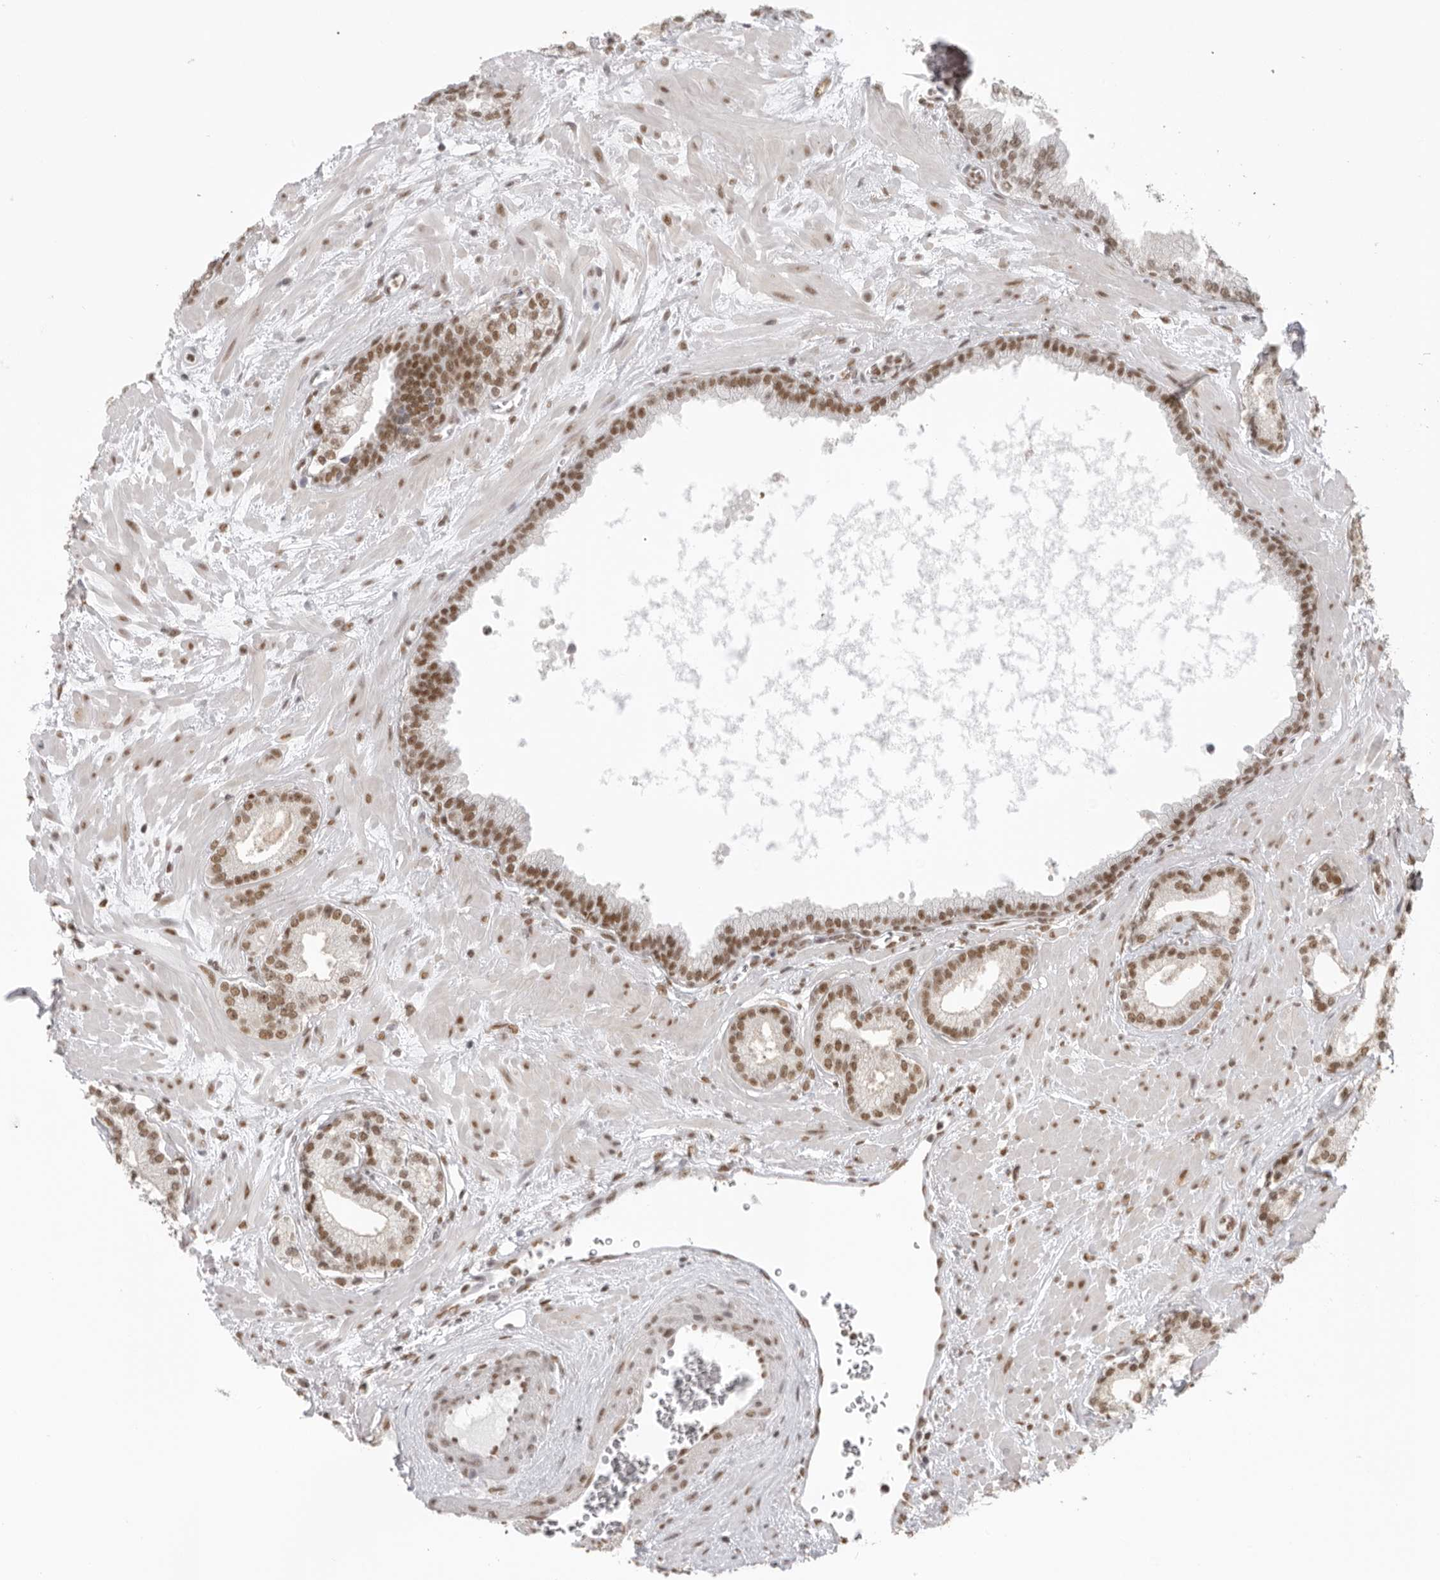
{"staining": {"intensity": "moderate", "quantity": ">75%", "location": "nuclear"}, "tissue": "prostate cancer", "cell_type": "Tumor cells", "image_type": "cancer", "snomed": [{"axis": "morphology", "description": "Adenocarcinoma, Low grade"}, {"axis": "topography", "description": "Prostate"}], "caption": "Immunohistochemistry (DAB) staining of low-grade adenocarcinoma (prostate) displays moderate nuclear protein staining in approximately >75% of tumor cells. (brown staining indicates protein expression, while blue staining denotes nuclei).", "gene": "RPA2", "patient": {"sex": "male", "age": 70}}